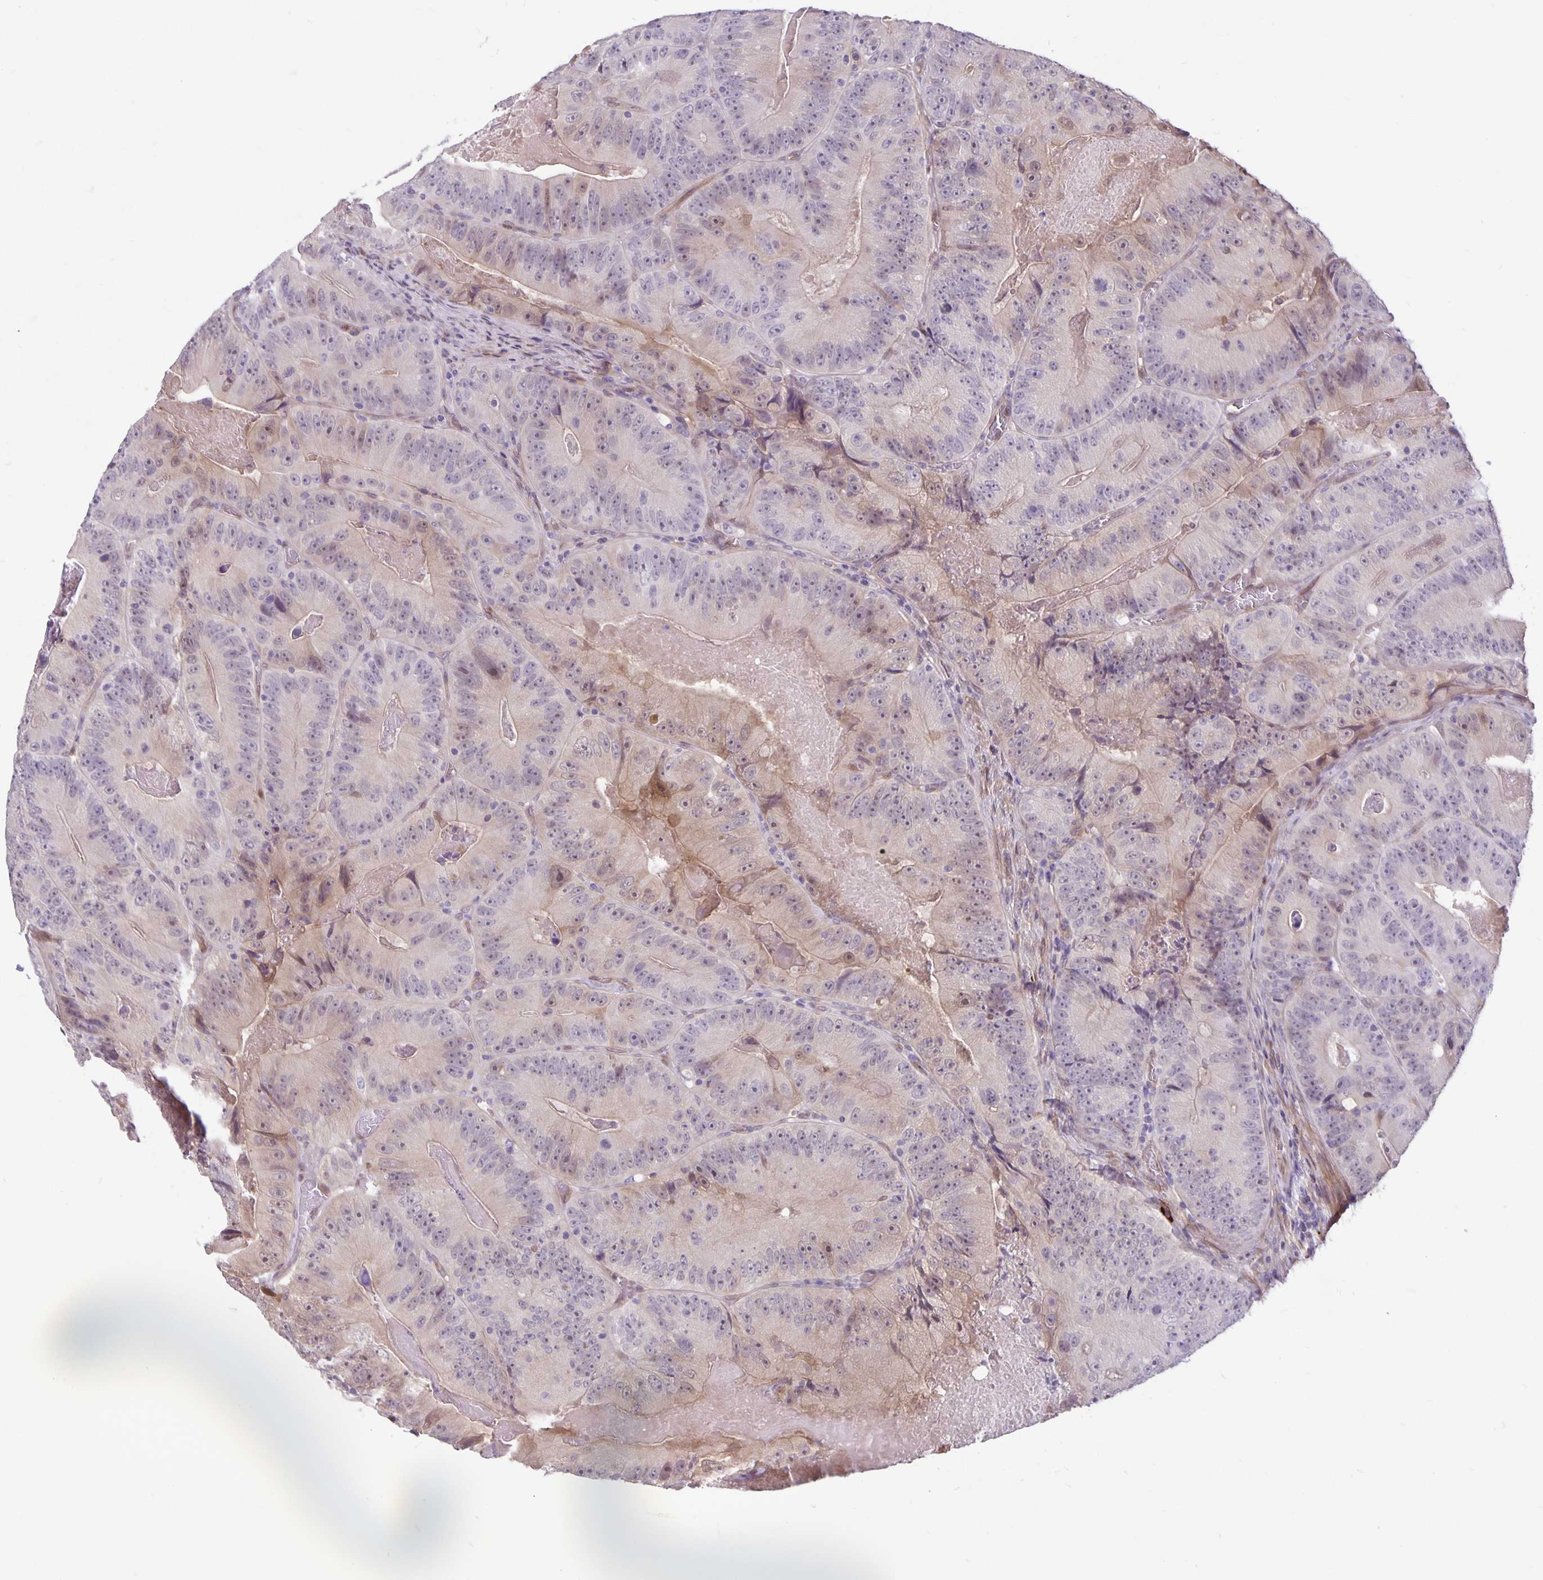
{"staining": {"intensity": "negative", "quantity": "none", "location": "none"}, "tissue": "colorectal cancer", "cell_type": "Tumor cells", "image_type": "cancer", "snomed": [{"axis": "morphology", "description": "Adenocarcinoma, NOS"}, {"axis": "topography", "description": "Colon"}], "caption": "Colorectal cancer (adenocarcinoma) stained for a protein using immunohistochemistry (IHC) exhibits no expression tumor cells.", "gene": "TAX1BP3", "patient": {"sex": "female", "age": 86}}